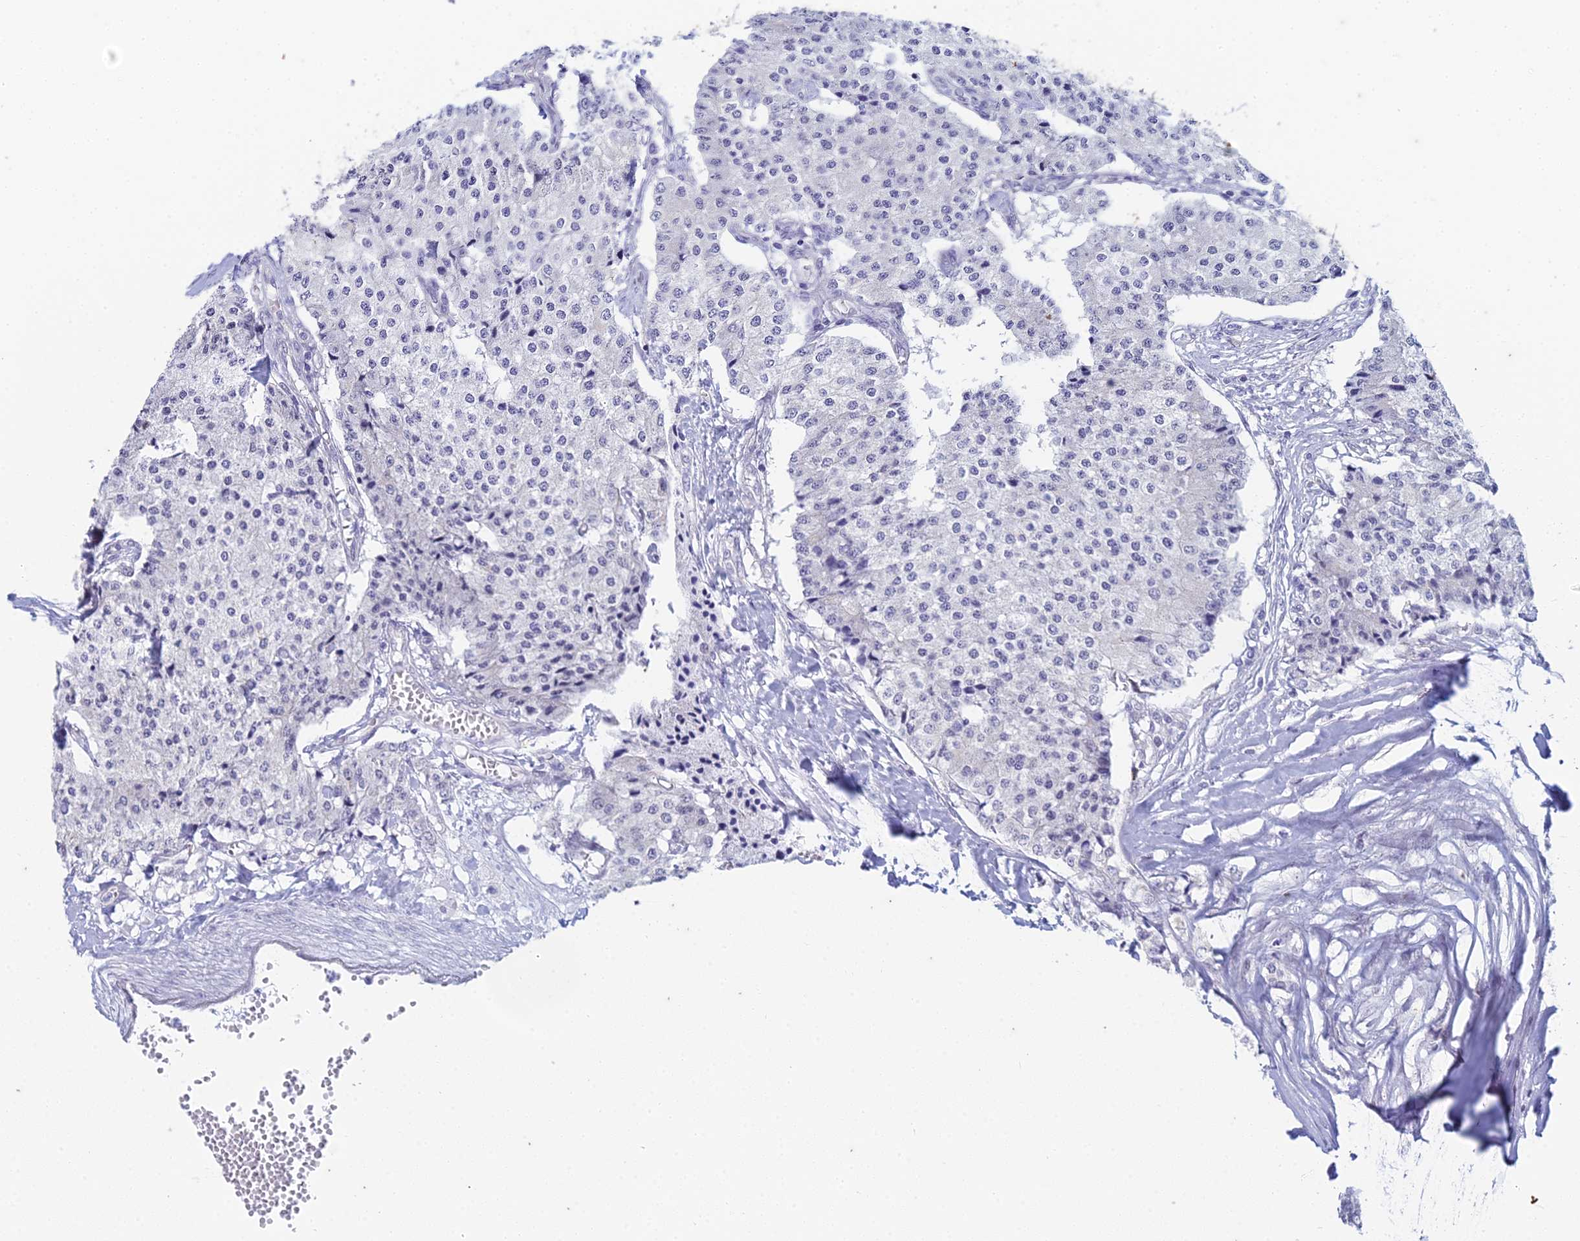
{"staining": {"intensity": "negative", "quantity": "none", "location": "none"}, "tissue": "carcinoid", "cell_type": "Tumor cells", "image_type": "cancer", "snomed": [{"axis": "morphology", "description": "Carcinoid, malignant, NOS"}, {"axis": "topography", "description": "Colon"}], "caption": "An immunohistochemistry micrograph of carcinoid (malignant) is shown. There is no staining in tumor cells of carcinoid (malignant). (Stains: DAB immunohistochemistry with hematoxylin counter stain, Microscopy: brightfield microscopy at high magnification).", "gene": "EEF2KMT", "patient": {"sex": "female", "age": 52}}